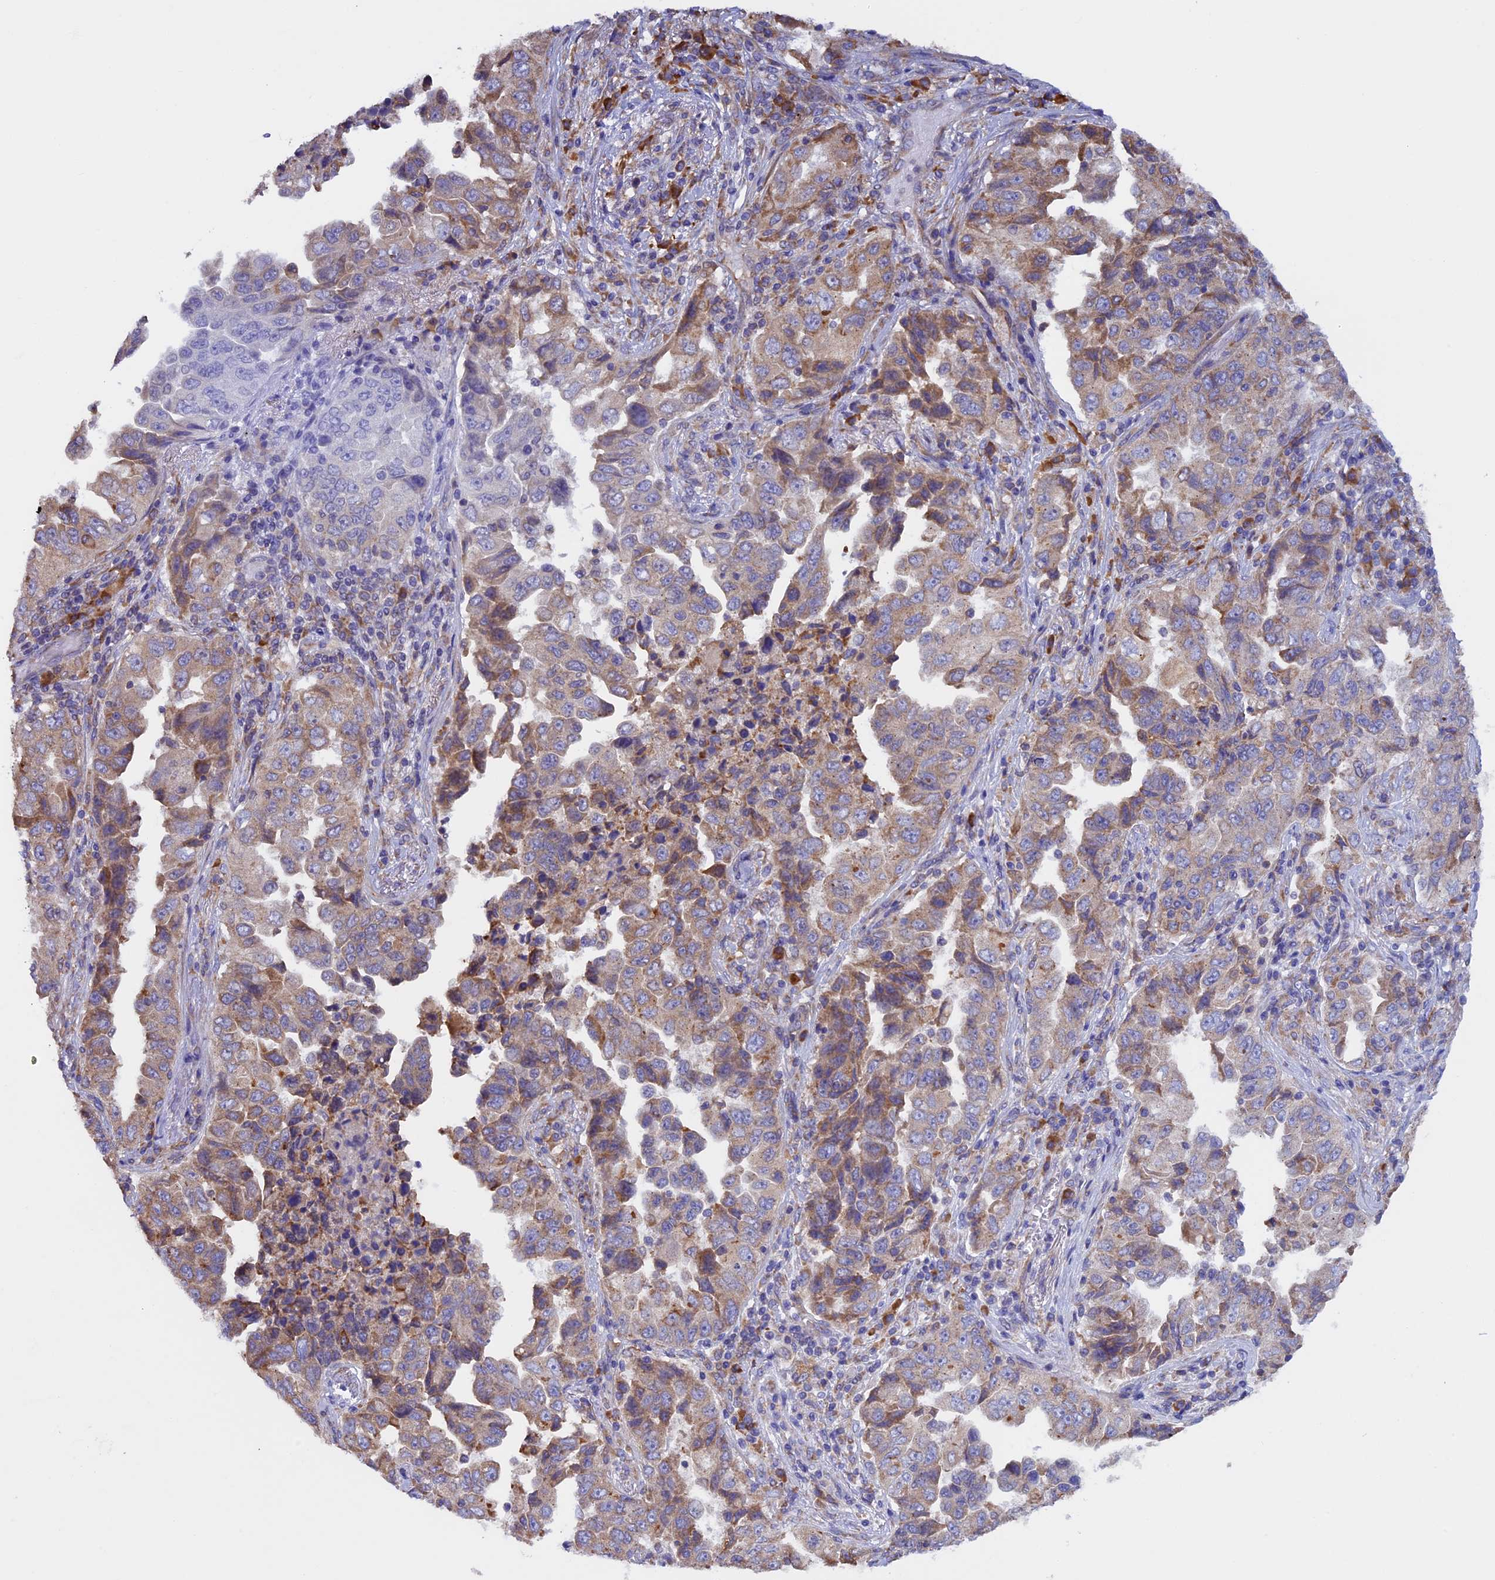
{"staining": {"intensity": "moderate", "quantity": "25%-75%", "location": "cytoplasmic/membranous"}, "tissue": "lung cancer", "cell_type": "Tumor cells", "image_type": "cancer", "snomed": [{"axis": "morphology", "description": "Adenocarcinoma, NOS"}, {"axis": "topography", "description": "Lung"}], "caption": "IHC of lung cancer demonstrates medium levels of moderate cytoplasmic/membranous staining in approximately 25%-75% of tumor cells. (DAB (3,3'-diaminobenzidine) IHC with brightfield microscopy, high magnification).", "gene": "BTBD3", "patient": {"sex": "female", "age": 51}}